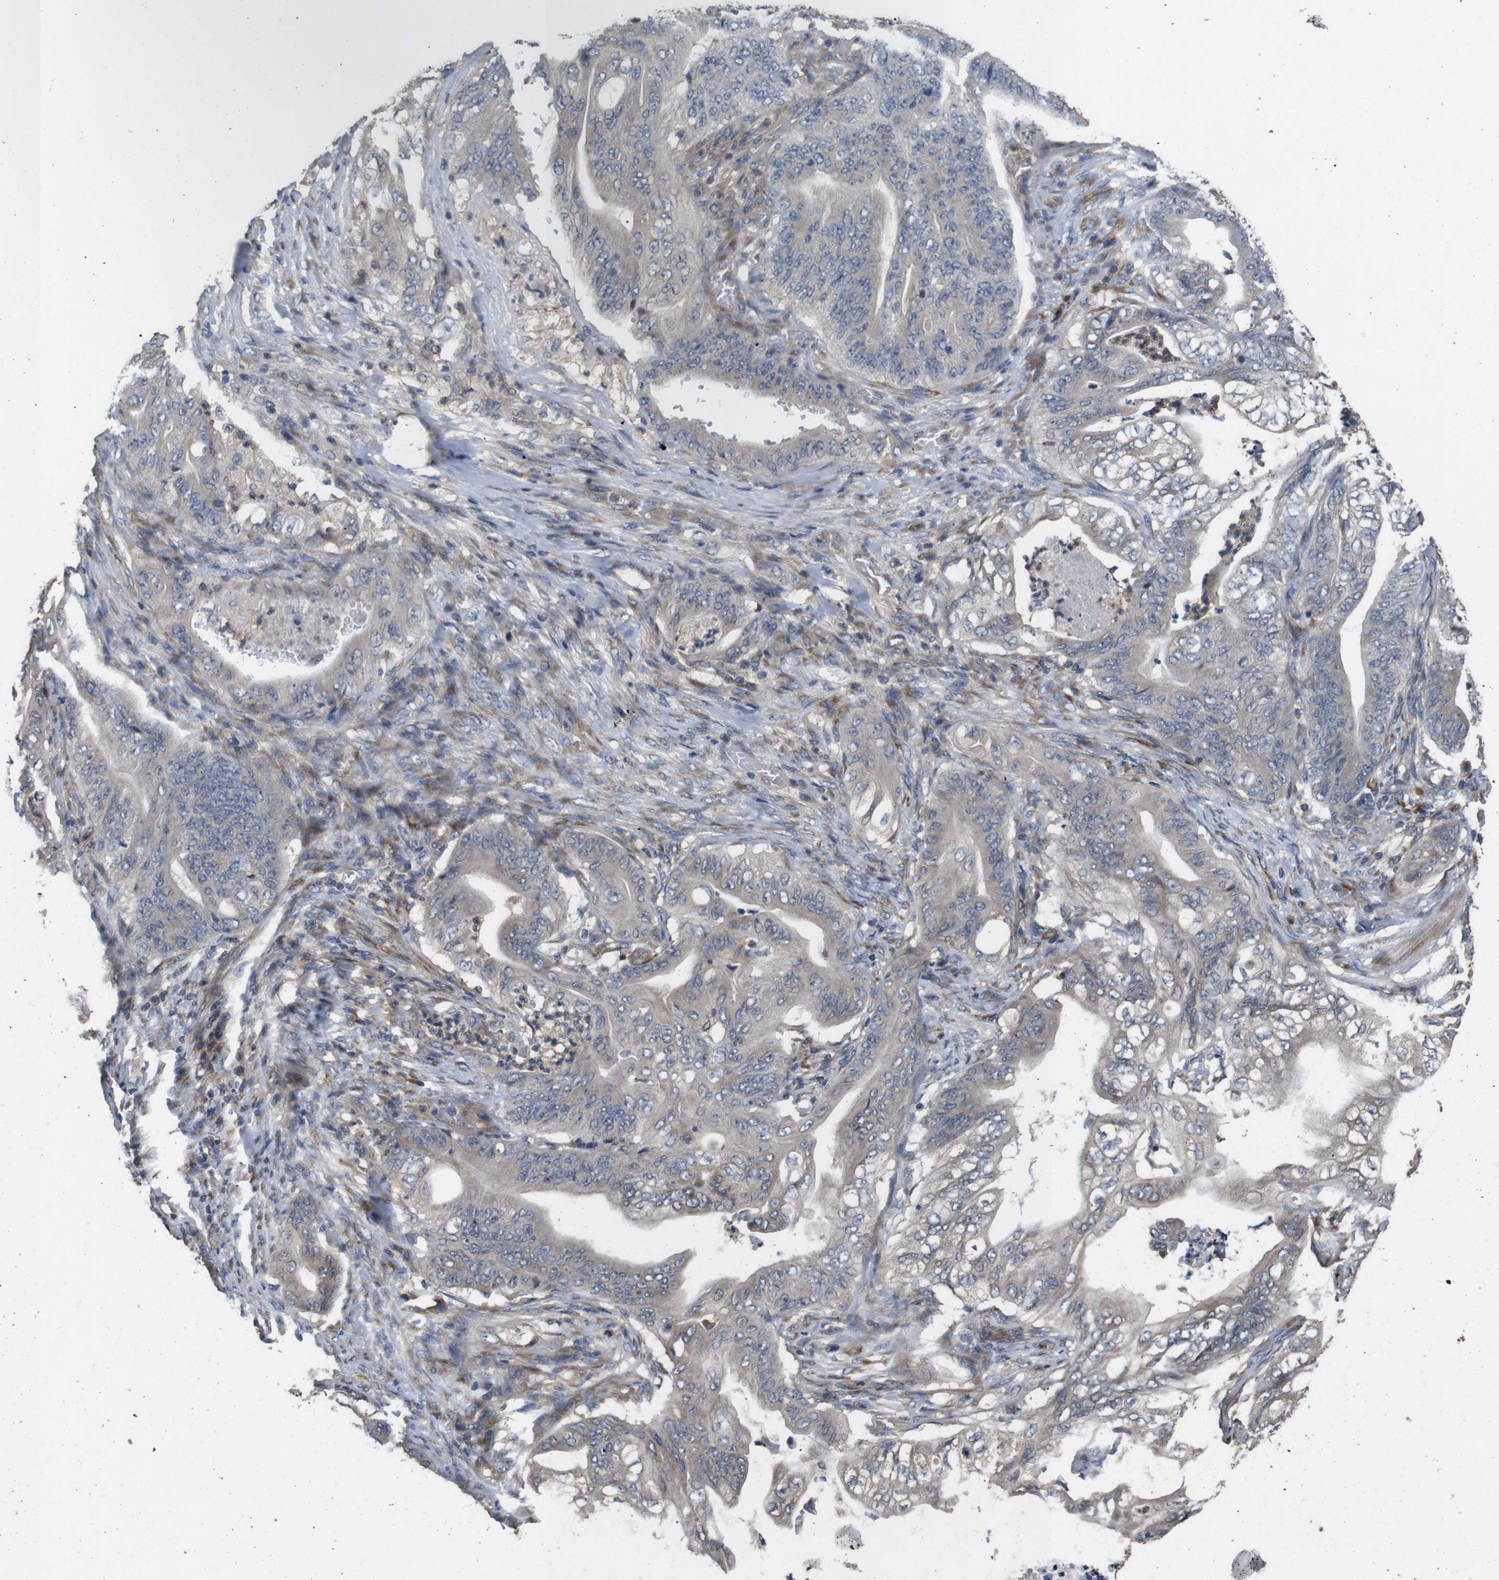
{"staining": {"intensity": "weak", "quantity": ">75%", "location": "cytoplasmic/membranous"}, "tissue": "stomach cancer", "cell_type": "Tumor cells", "image_type": "cancer", "snomed": [{"axis": "morphology", "description": "Adenocarcinoma, NOS"}, {"axis": "topography", "description": "Stomach"}], "caption": "Tumor cells demonstrate low levels of weak cytoplasmic/membranous staining in about >75% of cells in human adenocarcinoma (stomach).", "gene": "ARHGAP24", "patient": {"sex": "female", "age": 73}}